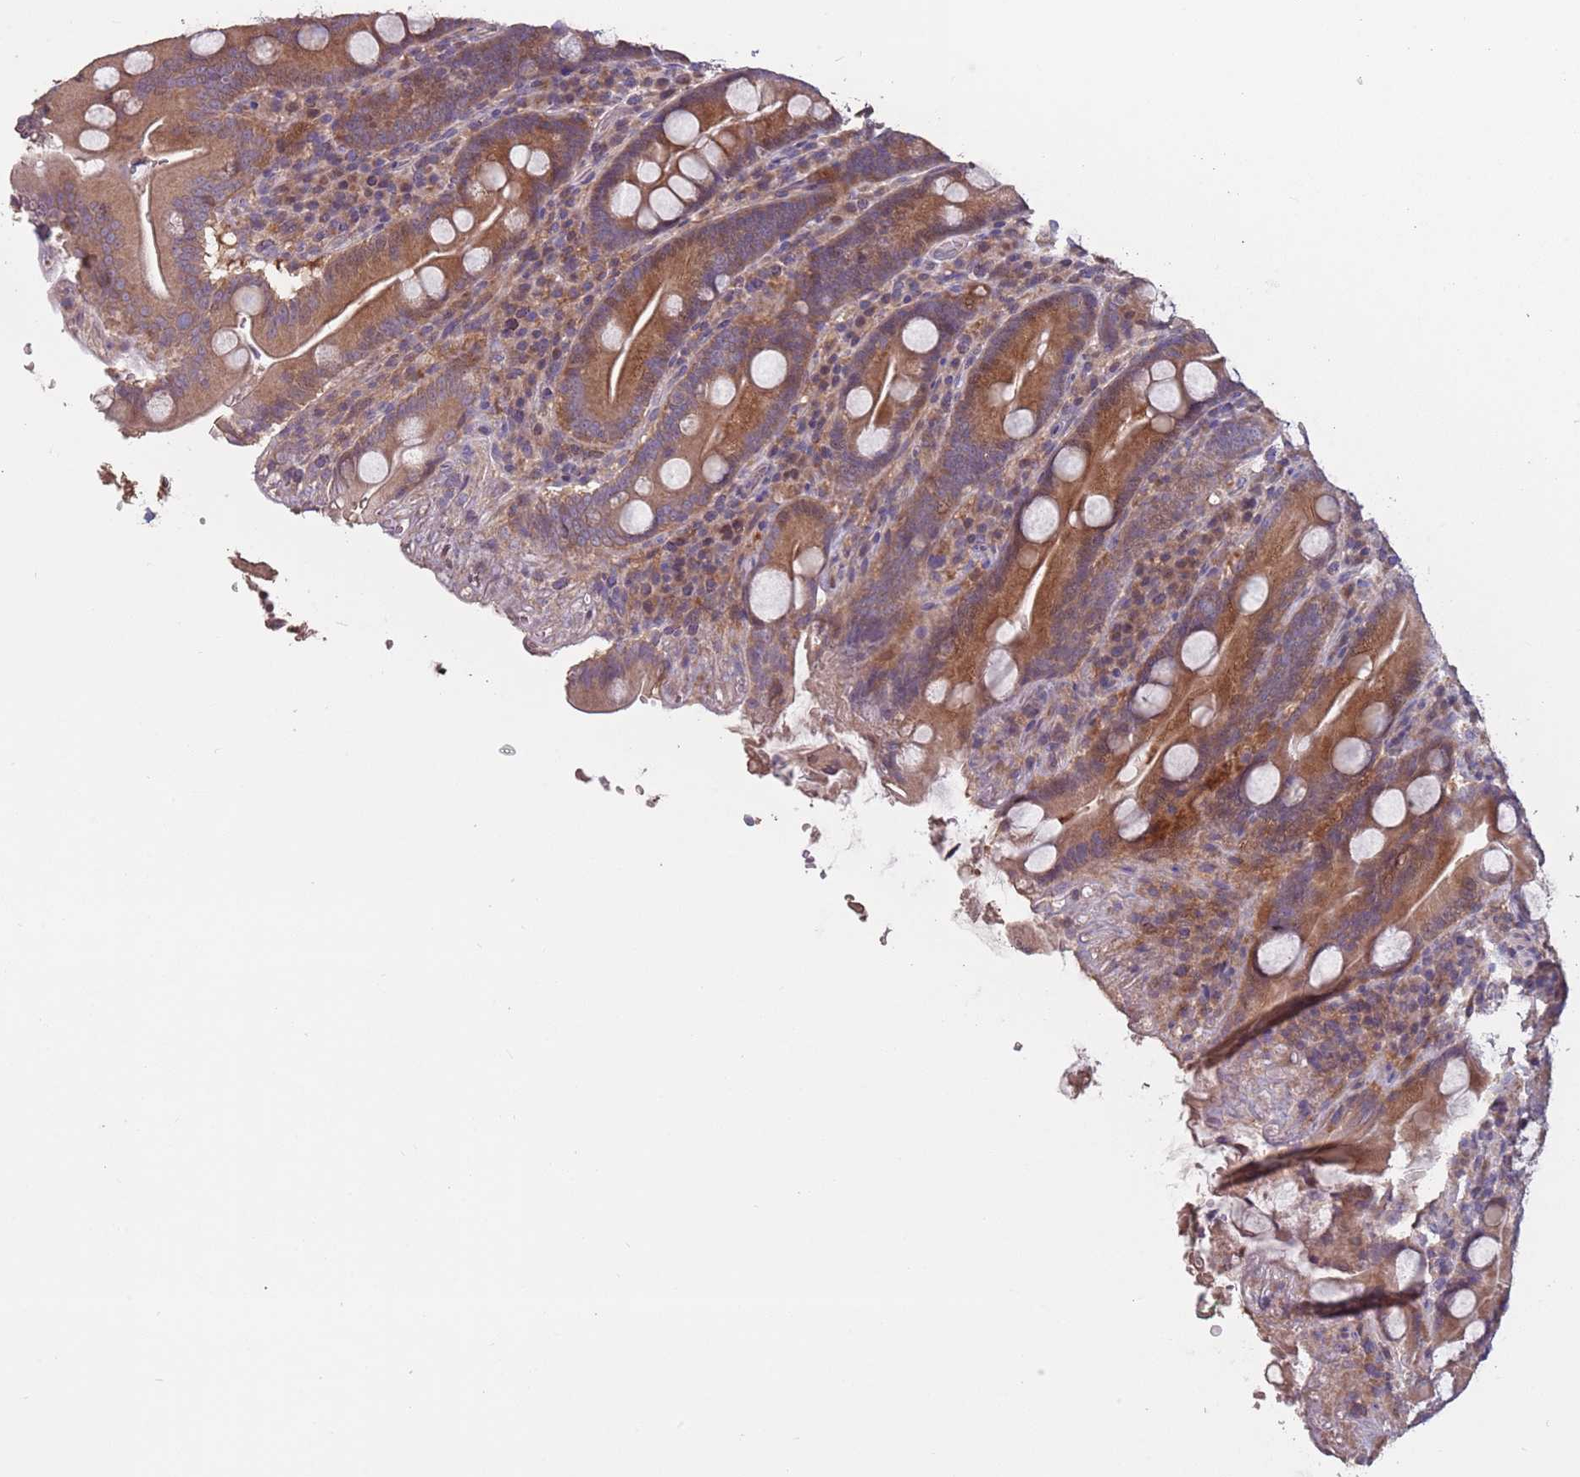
{"staining": {"intensity": "moderate", "quantity": "25%-75%", "location": "cytoplasmic/membranous"}, "tissue": "duodenum", "cell_type": "Glandular cells", "image_type": "normal", "snomed": [{"axis": "morphology", "description": "Normal tissue, NOS"}, {"axis": "topography", "description": "Duodenum"}], "caption": "Moderate cytoplasmic/membranous protein expression is present in about 25%-75% of glandular cells in duodenum.", "gene": "MBD3L1", "patient": {"sex": "male", "age": 35}}